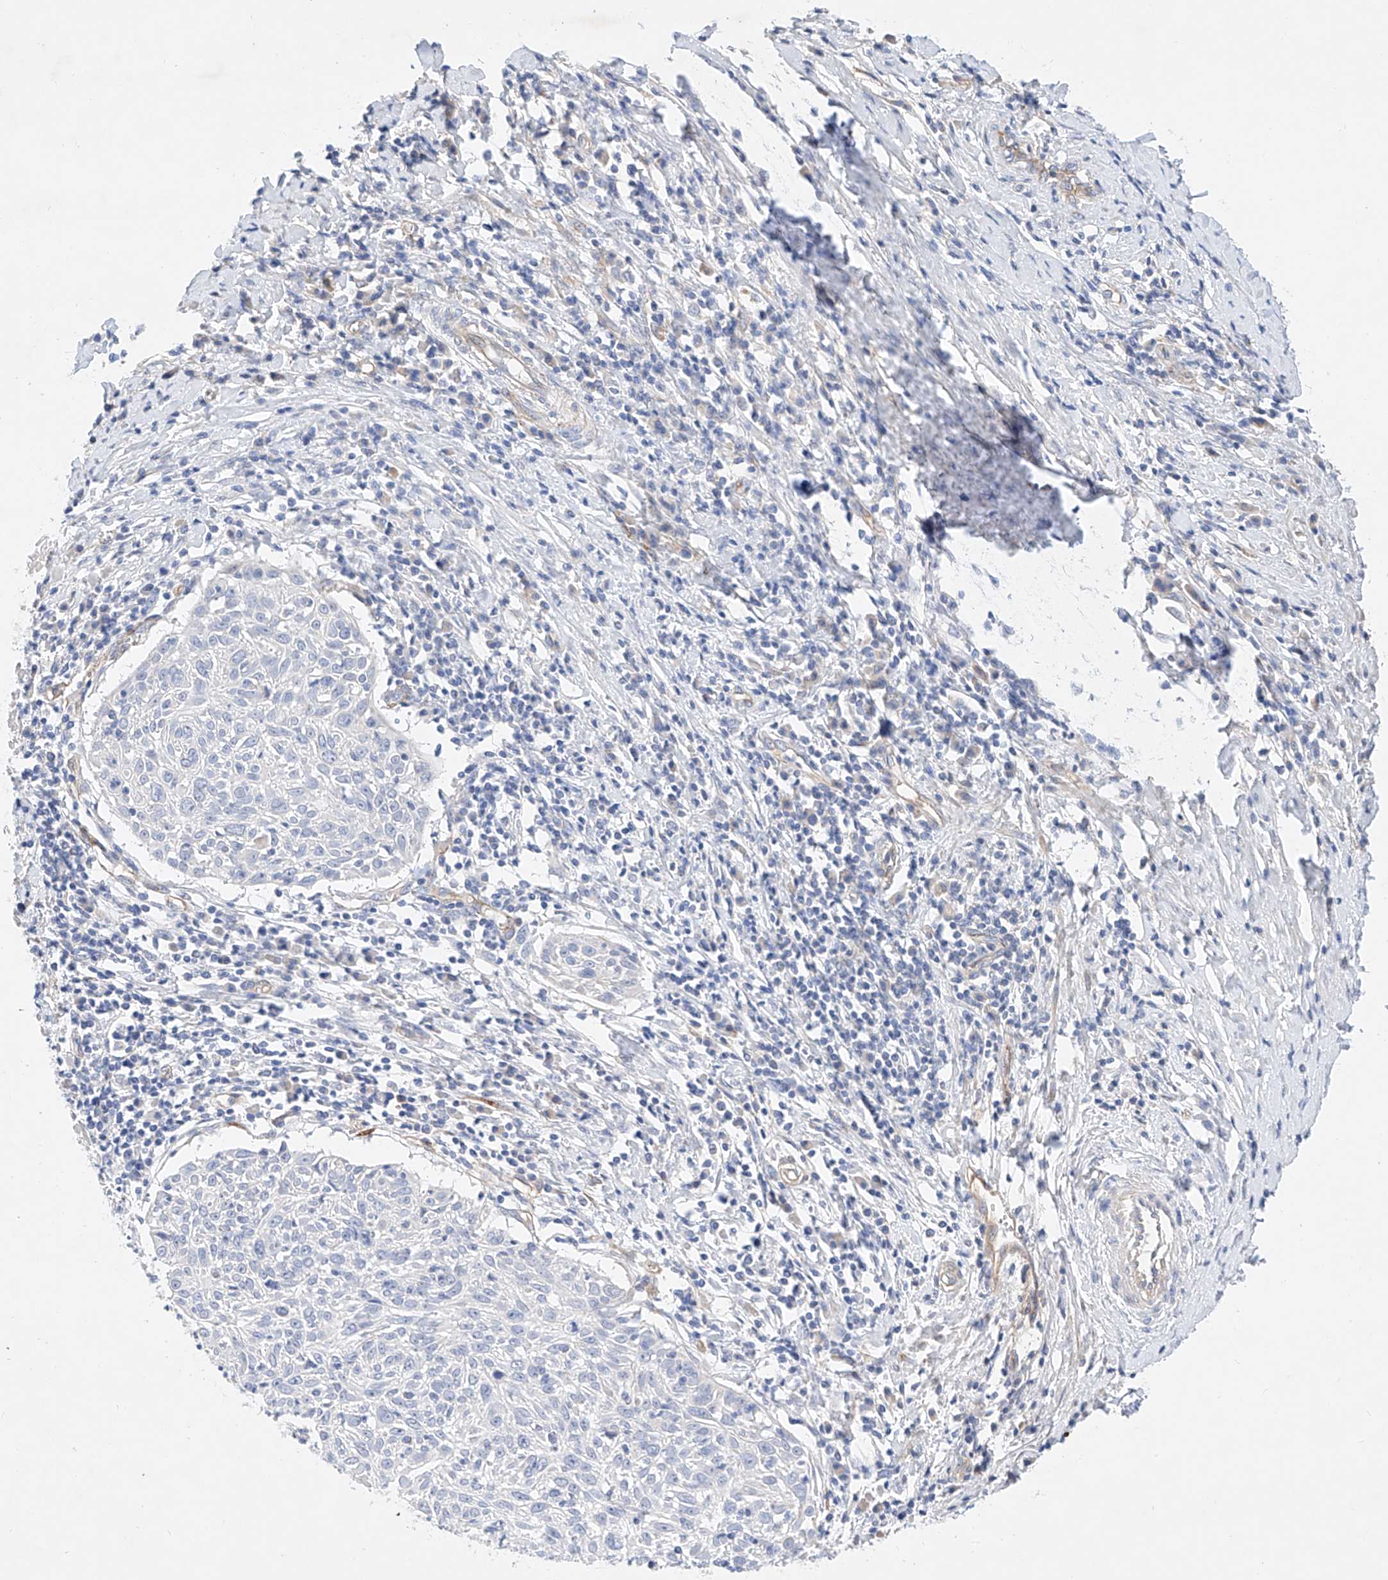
{"staining": {"intensity": "negative", "quantity": "none", "location": "none"}, "tissue": "cervical cancer", "cell_type": "Tumor cells", "image_type": "cancer", "snomed": [{"axis": "morphology", "description": "Squamous cell carcinoma, NOS"}, {"axis": "topography", "description": "Cervix"}], "caption": "There is no significant staining in tumor cells of cervical cancer.", "gene": "SBSPON", "patient": {"sex": "female", "age": 51}}